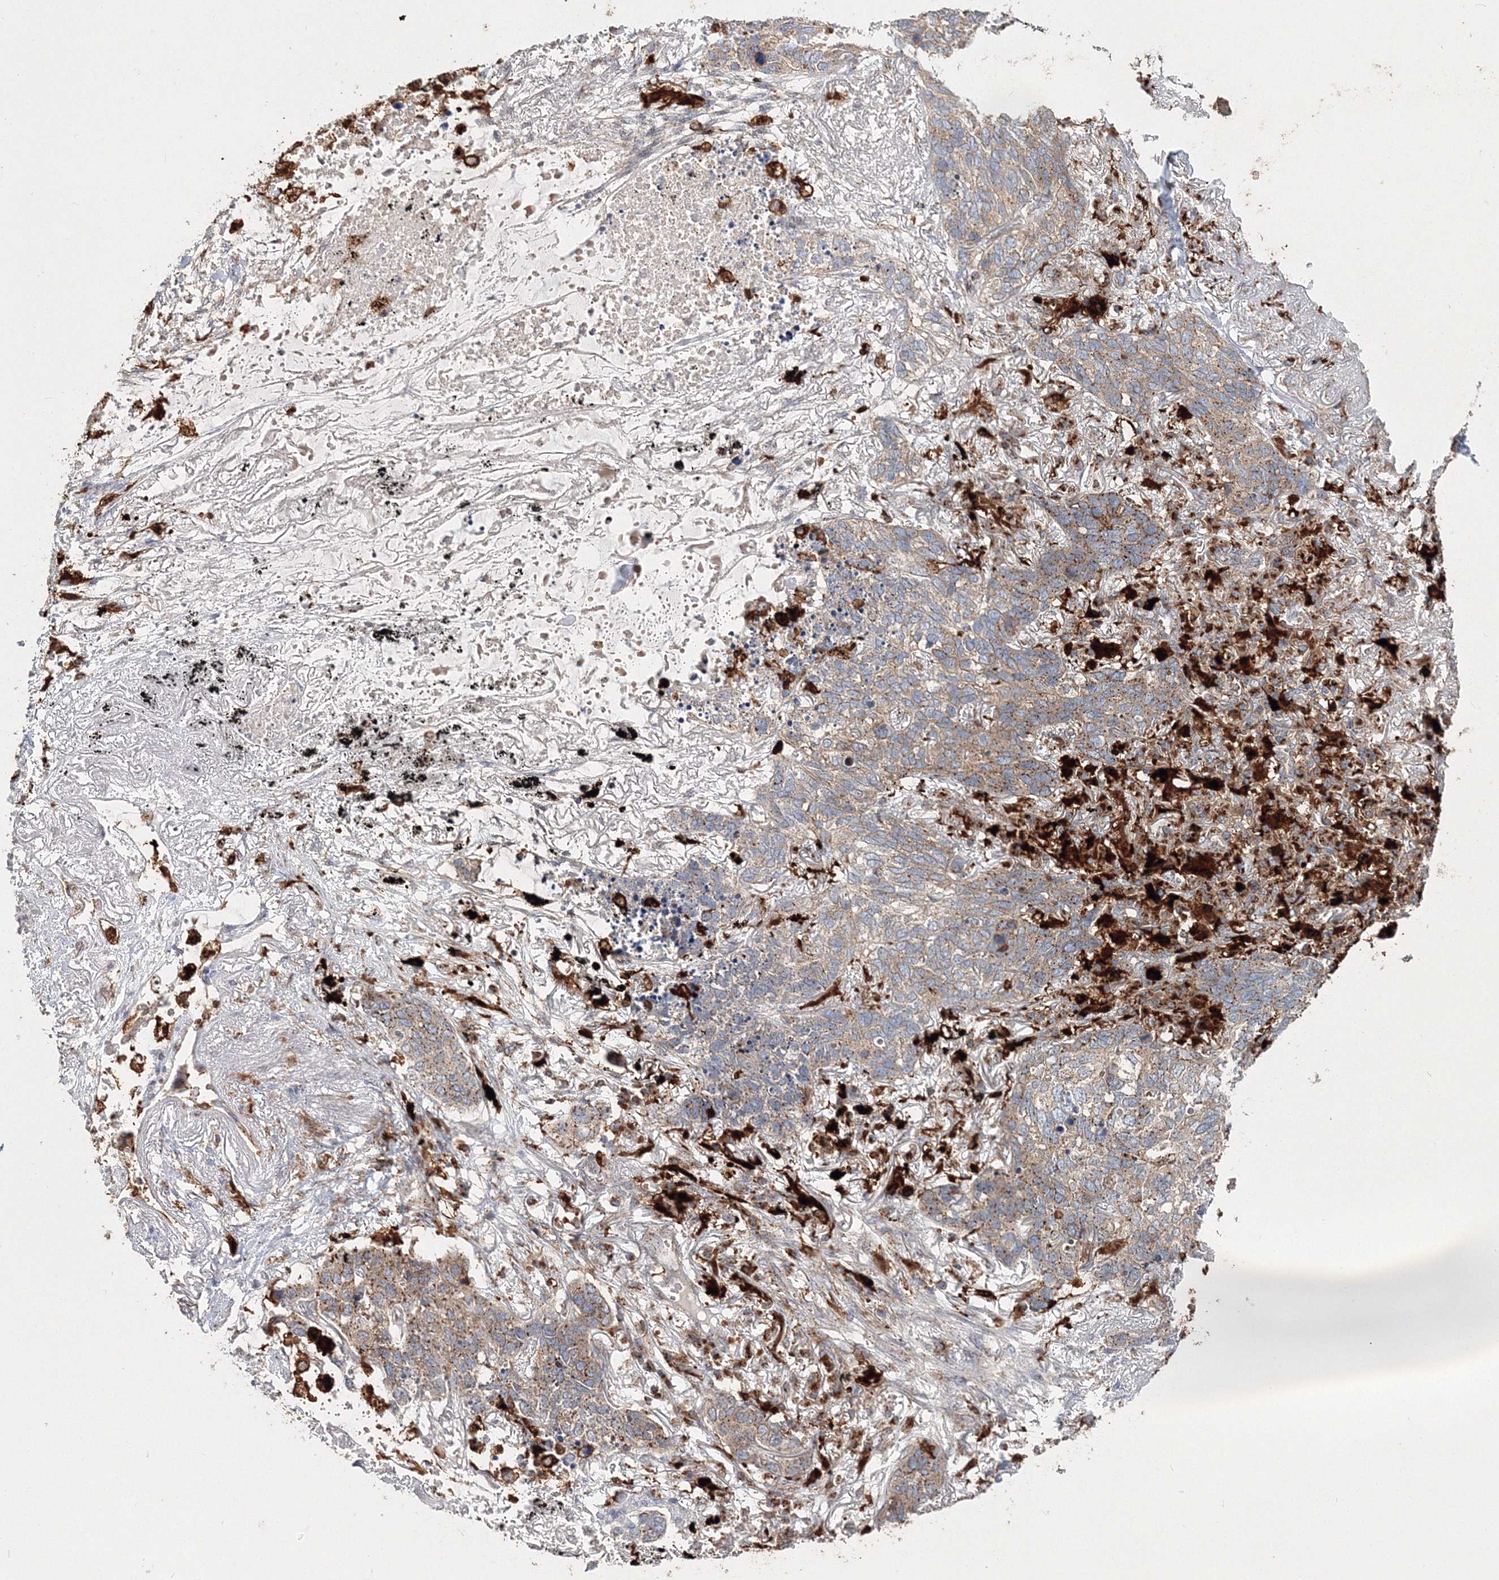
{"staining": {"intensity": "moderate", "quantity": "25%-75%", "location": "cytoplasmic/membranous"}, "tissue": "lung cancer", "cell_type": "Tumor cells", "image_type": "cancer", "snomed": [{"axis": "morphology", "description": "Squamous cell carcinoma, NOS"}, {"axis": "topography", "description": "Lung"}], "caption": "About 25%-75% of tumor cells in human lung squamous cell carcinoma exhibit moderate cytoplasmic/membranous protein staining as visualized by brown immunohistochemical staining.", "gene": "ARCN1", "patient": {"sex": "female", "age": 63}}